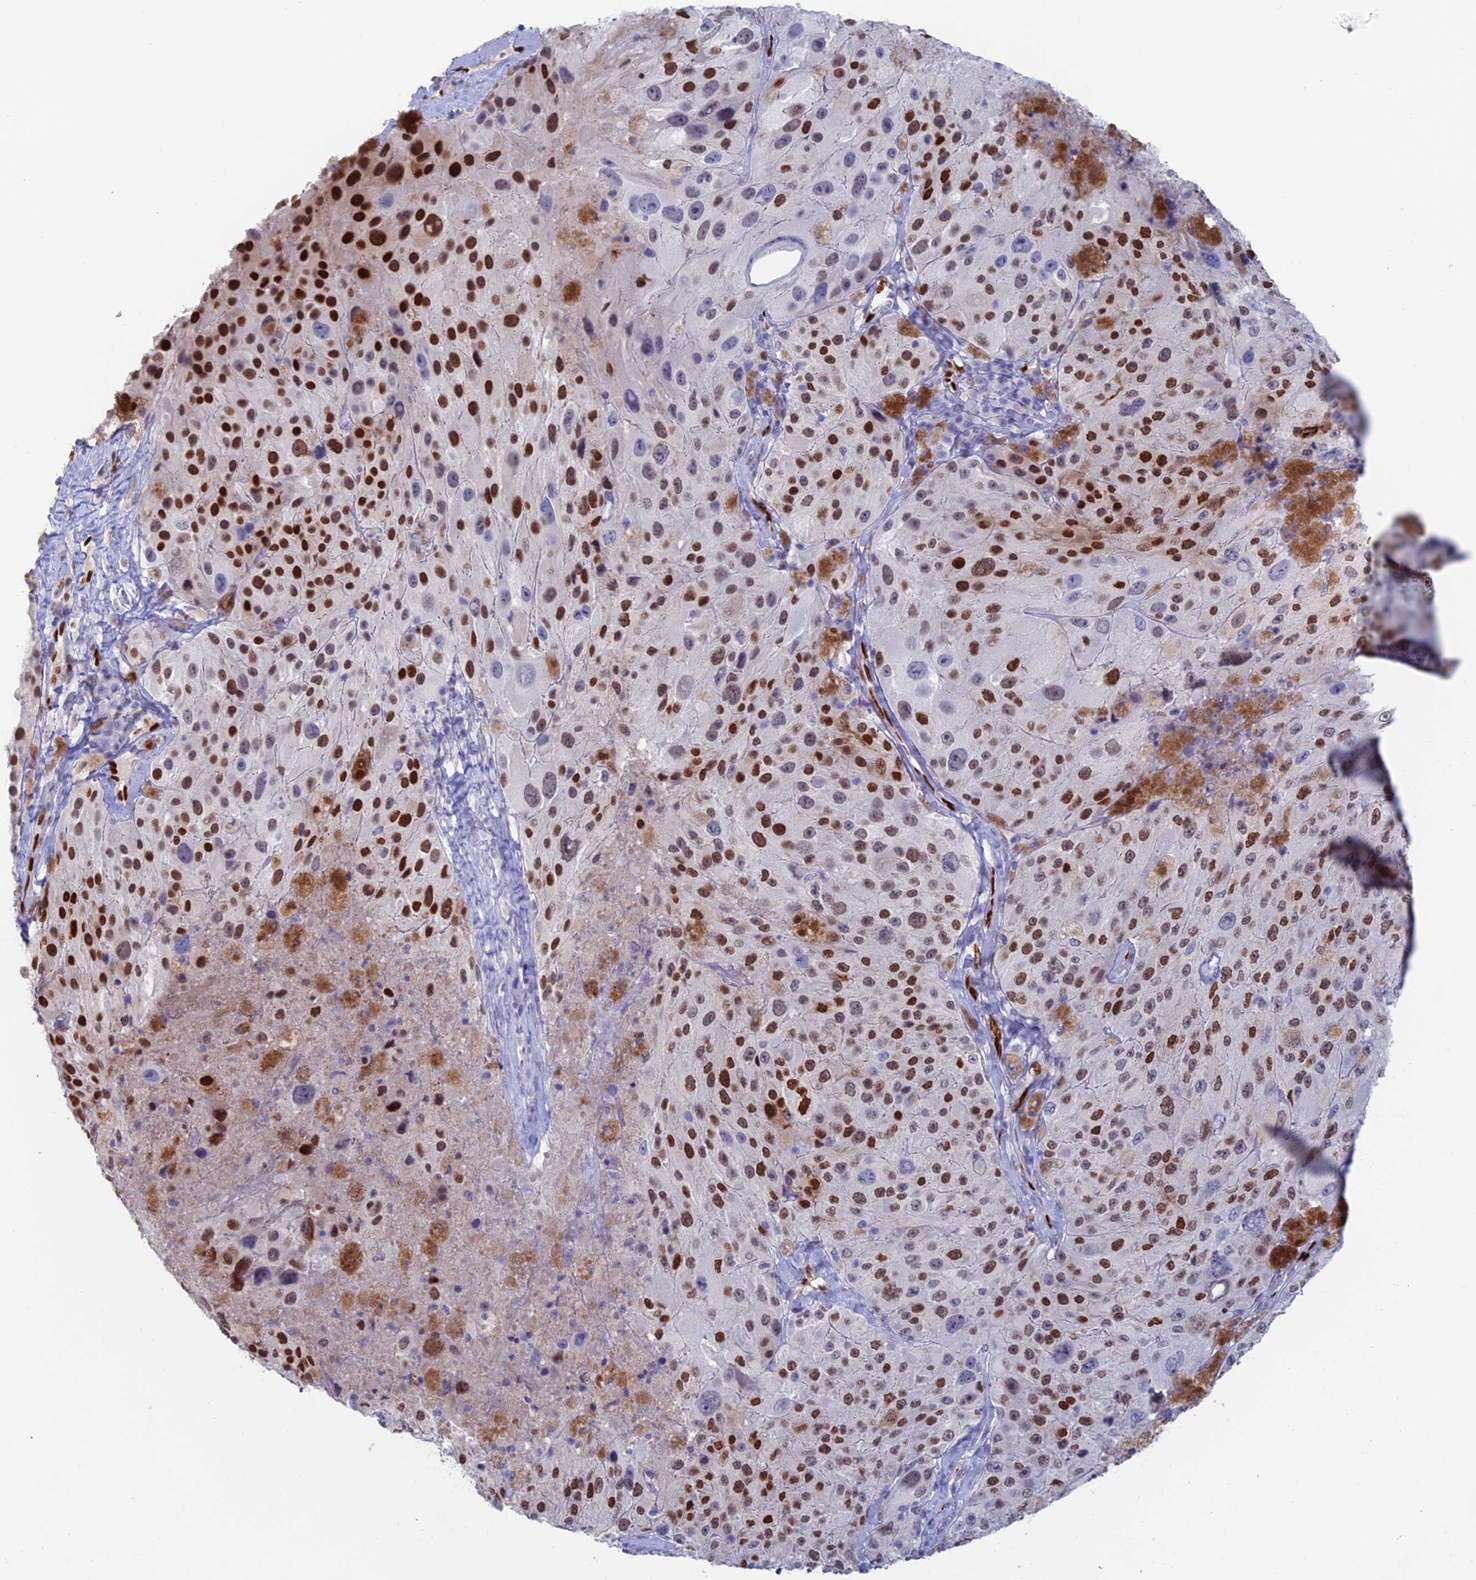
{"staining": {"intensity": "strong", "quantity": ">75%", "location": "nuclear"}, "tissue": "melanoma", "cell_type": "Tumor cells", "image_type": "cancer", "snomed": [{"axis": "morphology", "description": "Malignant melanoma, Metastatic site"}, {"axis": "topography", "description": "Lymph node"}], "caption": "Protein analysis of malignant melanoma (metastatic site) tissue reveals strong nuclear staining in approximately >75% of tumor cells.", "gene": "NOL4L", "patient": {"sex": "male", "age": 62}}